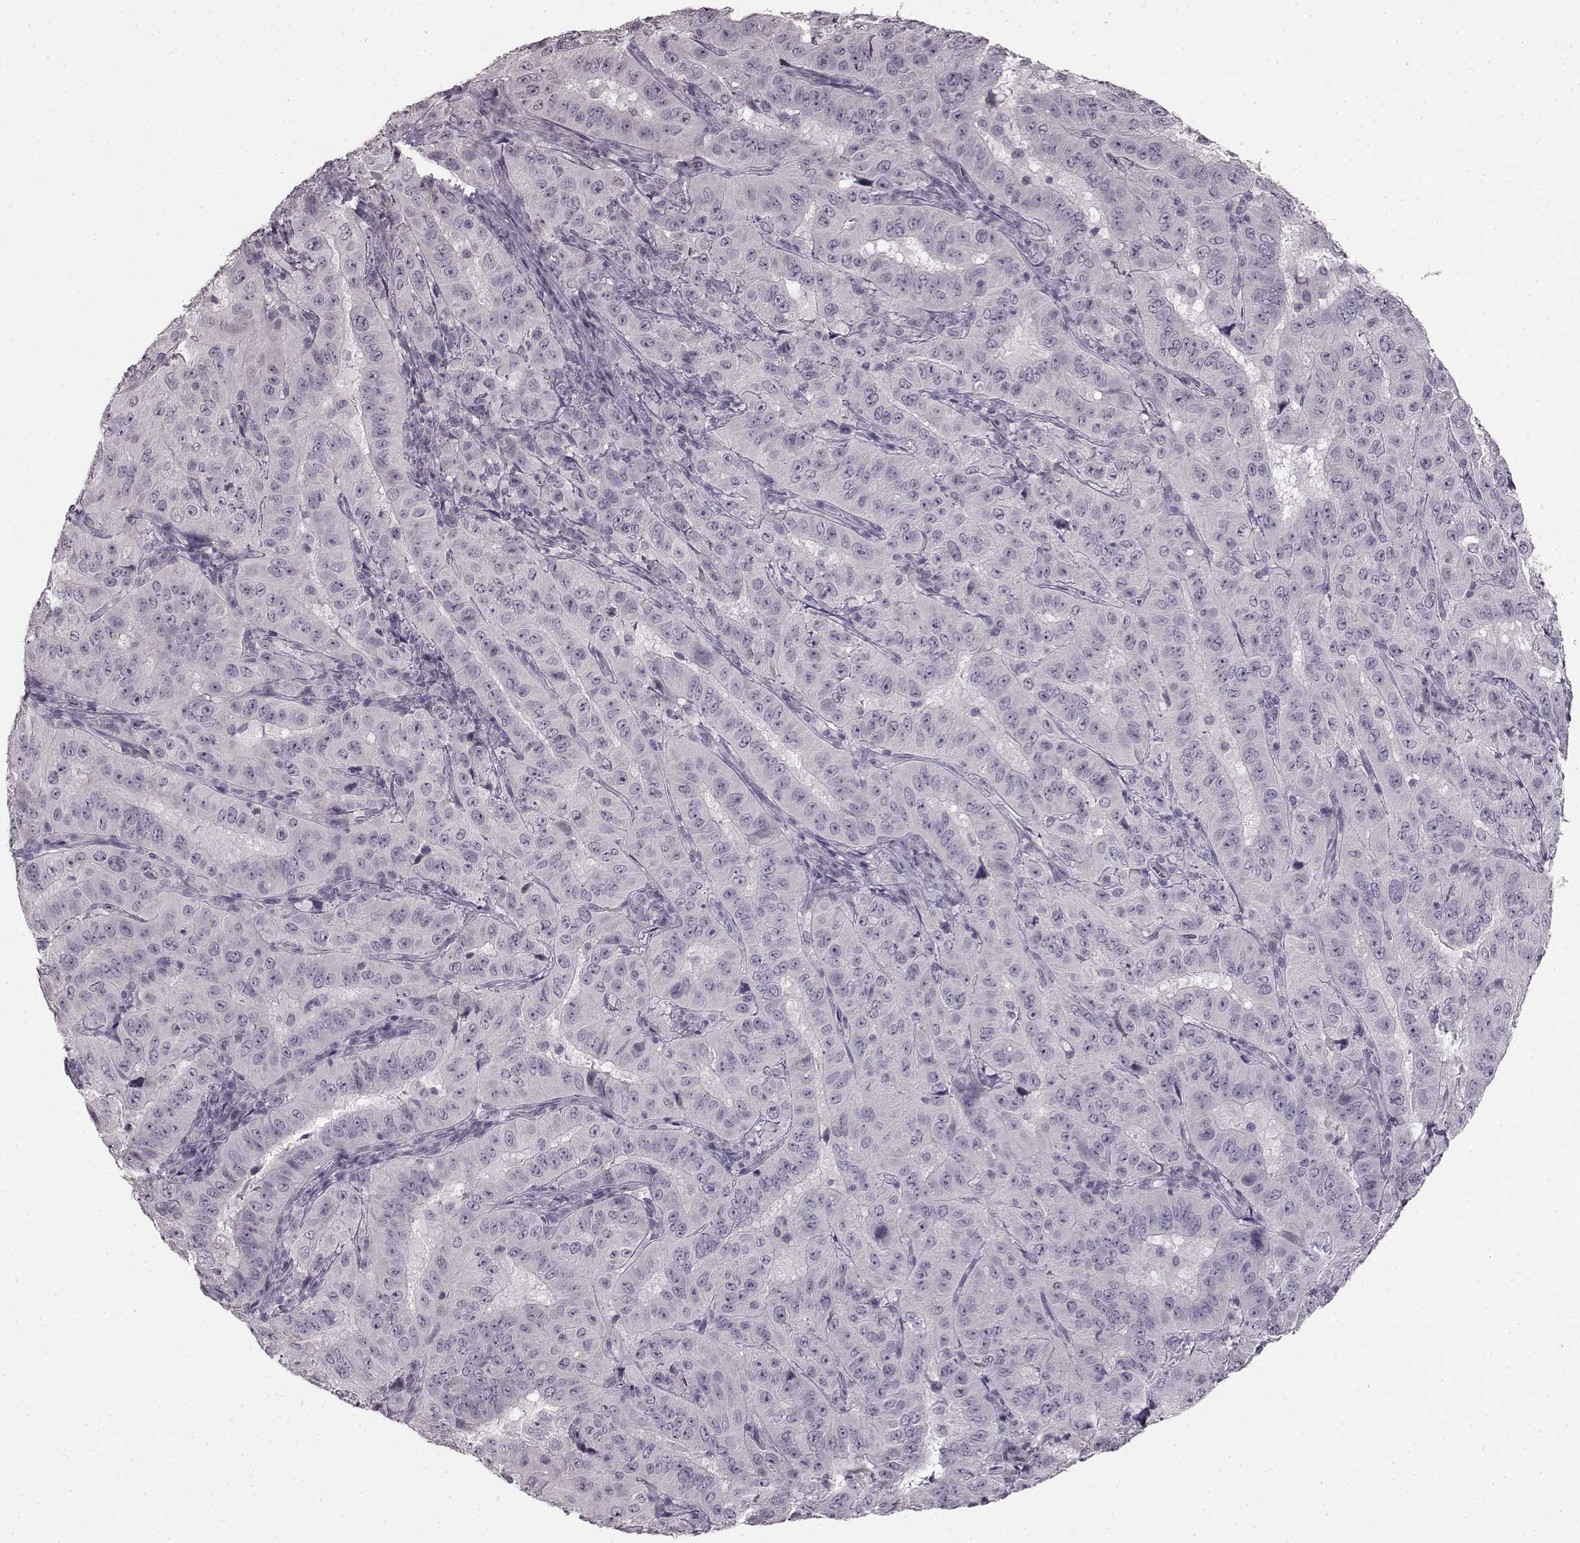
{"staining": {"intensity": "negative", "quantity": "none", "location": "none"}, "tissue": "pancreatic cancer", "cell_type": "Tumor cells", "image_type": "cancer", "snomed": [{"axis": "morphology", "description": "Adenocarcinoma, NOS"}, {"axis": "topography", "description": "Pancreas"}], "caption": "Immunohistochemistry (IHC) micrograph of neoplastic tissue: pancreatic cancer stained with DAB (3,3'-diaminobenzidine) displays no significant protein staining in tumor cells. (DAB (3,3'-diaminobenzidine) immunohistochemistry (IHC) with hematoxylin counter stain).", "gene": "LHB", "patient": {"sex": "male", "age": 63}}